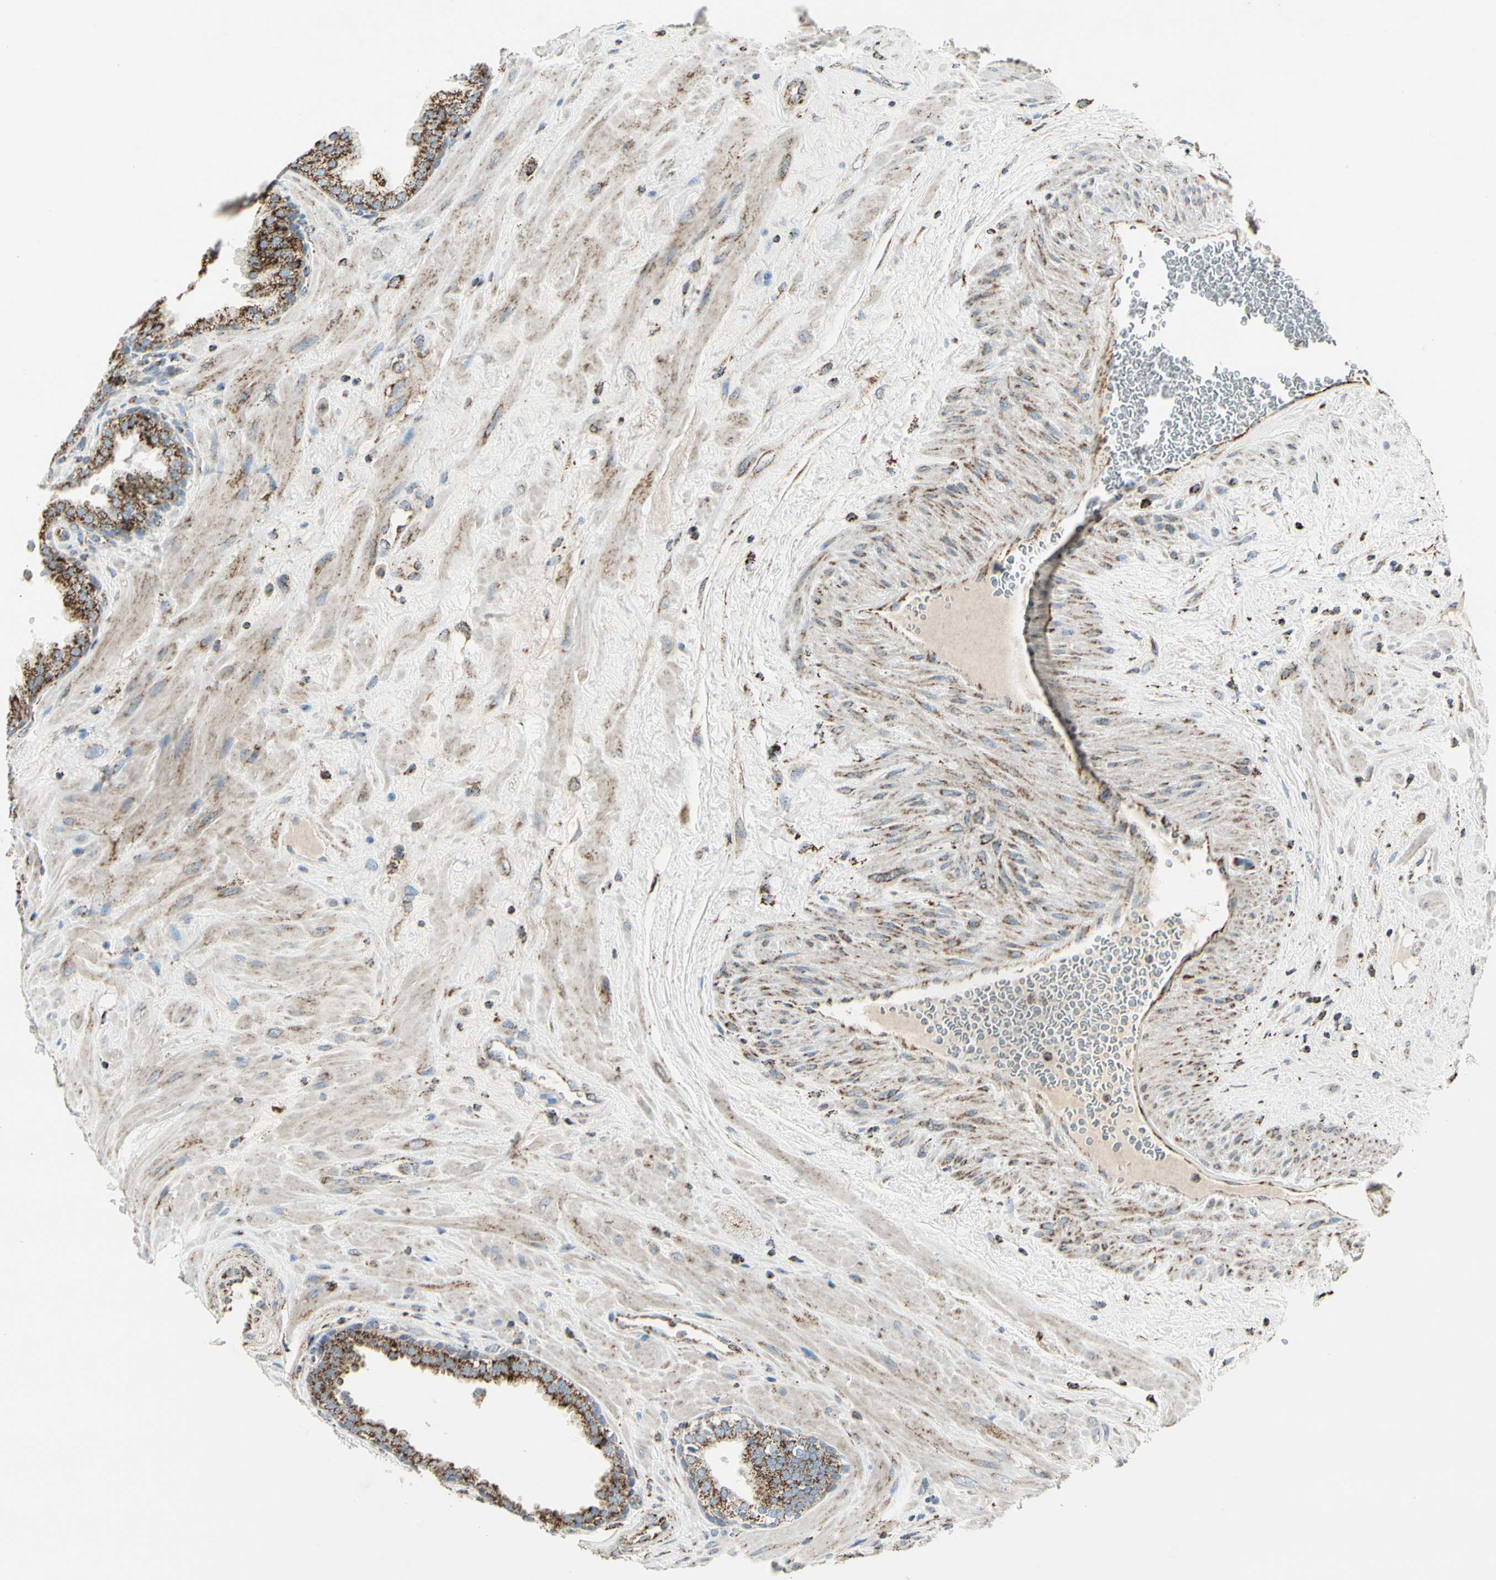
{"staining": {"intensity": "strong", "quantity": ">75%", "location": "cytoplasmic/membranous"}, "tissue": "prostate", "cell_type": "Glandular cells", "image_type": "normal", "snomed": [{"axis": "morphology", "description": "Normal tissue, NOS"}, {"axis": "topography", "description": "Prostate"}], "caption": "IHC (DAB (3,3'-diaminobenzidine)) staining of unremarkable human prostate shows strong cytoplasmic/membranous protein positivity in approximately >75% of glandular cells.", "gene": "ME2", "patient": {"sex": "male", "age": 51}}